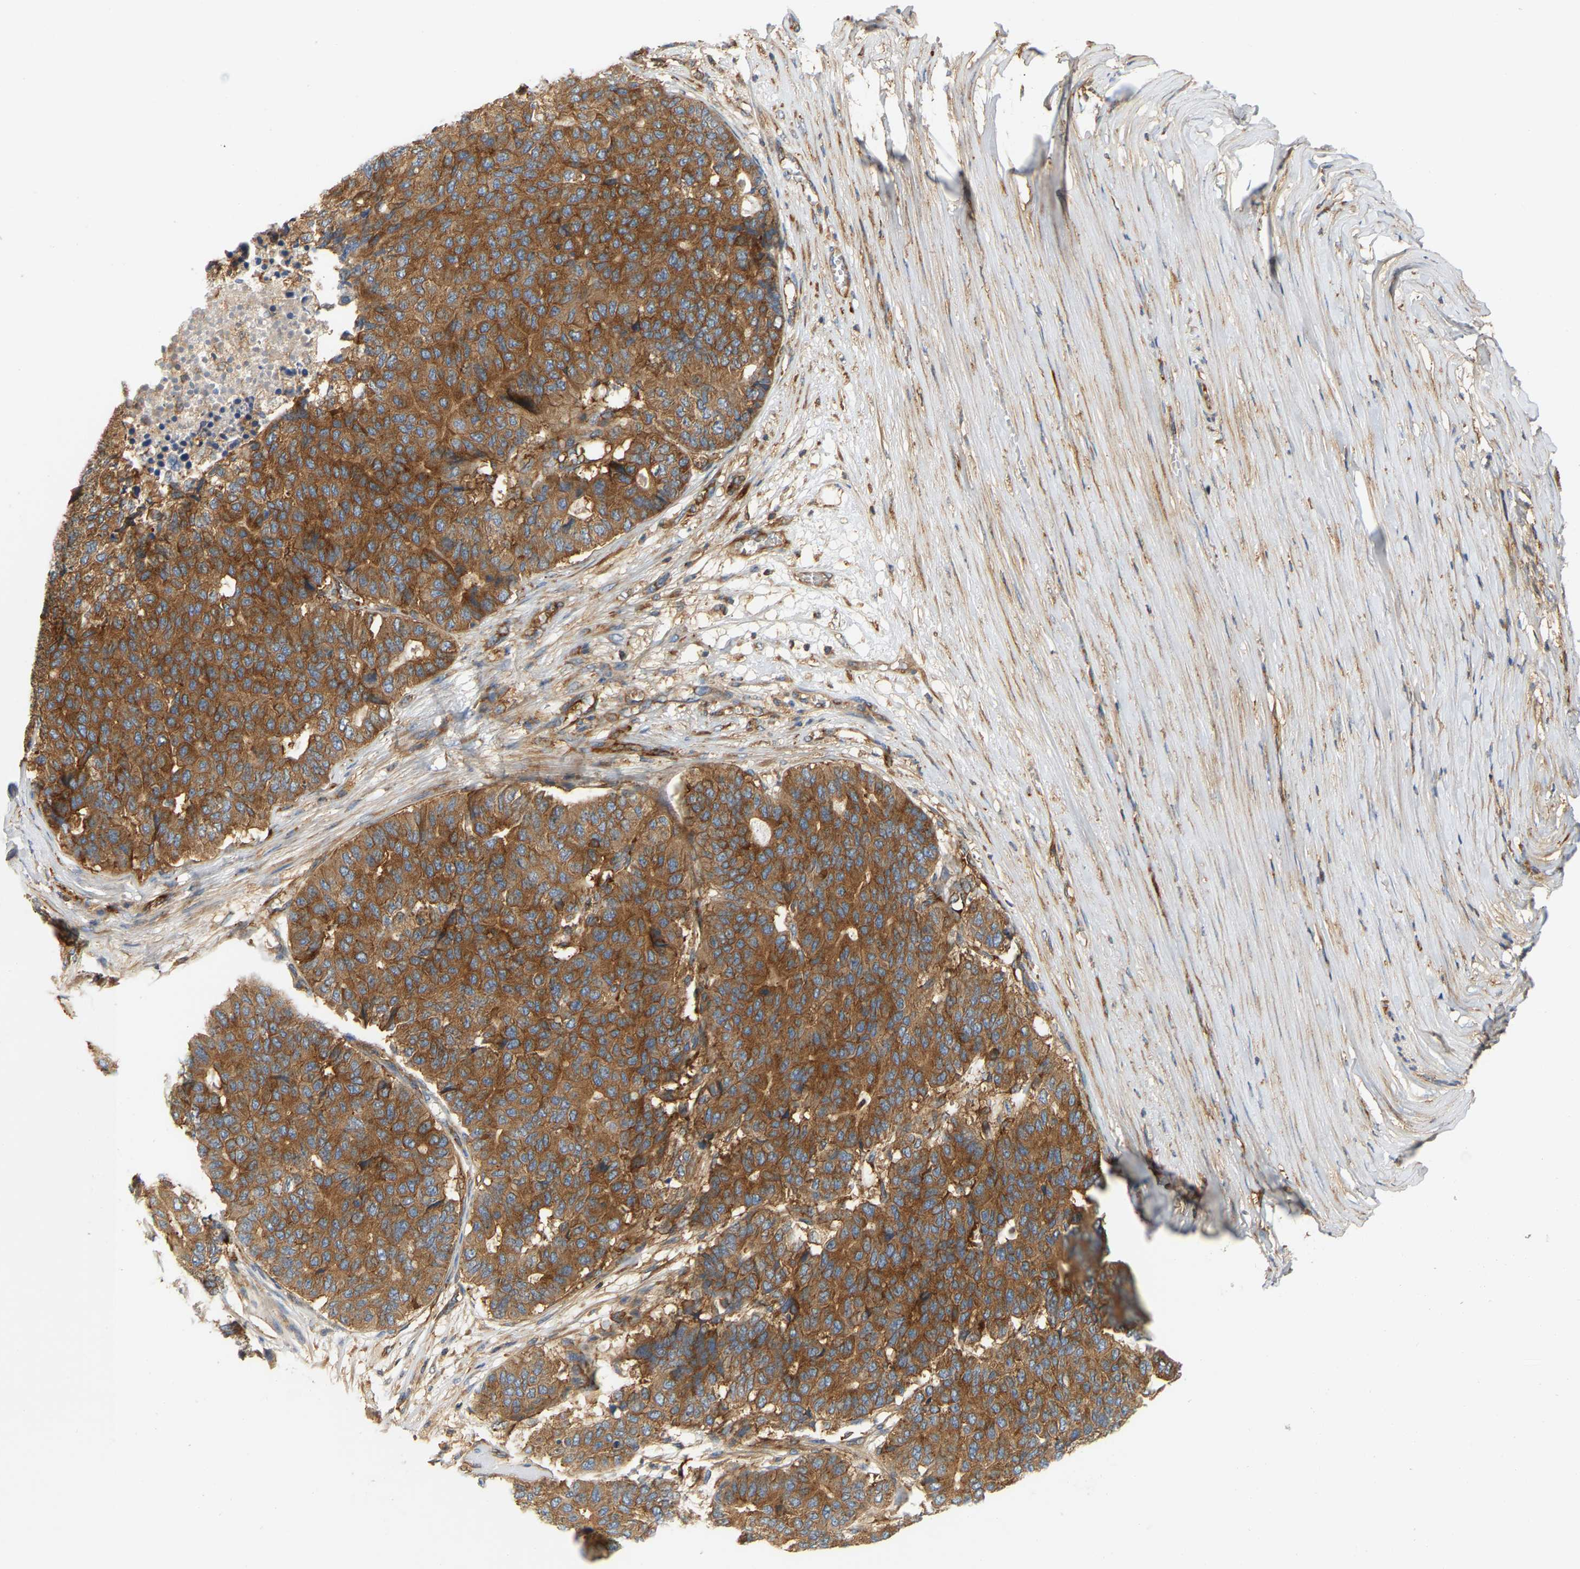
{"staining": {"intensity": "strong", "quantity": ">75%", "location": "cytoplasmic/membranous"}, "tissue": "pancreatic cancer", "cell_type": "Tumor cells", "image_type": "cancer", "snomed": [{"axis": "morphology", "description": "Adenocarcinoma, NOS"}, {"axis": "topography", "description": "Pancreas"}], "caption": "IHC micrograph of neoplastic tissue: pancreatic cancer stained using IHC shows high levels of strong protein expression localized specifically in the cytoplasmic/membranous of tumor cells, appearing as a cytoplasmic/membranous brown color.", "gene": "AKAP13", "patient": {"sex": "male", "age": 50}}